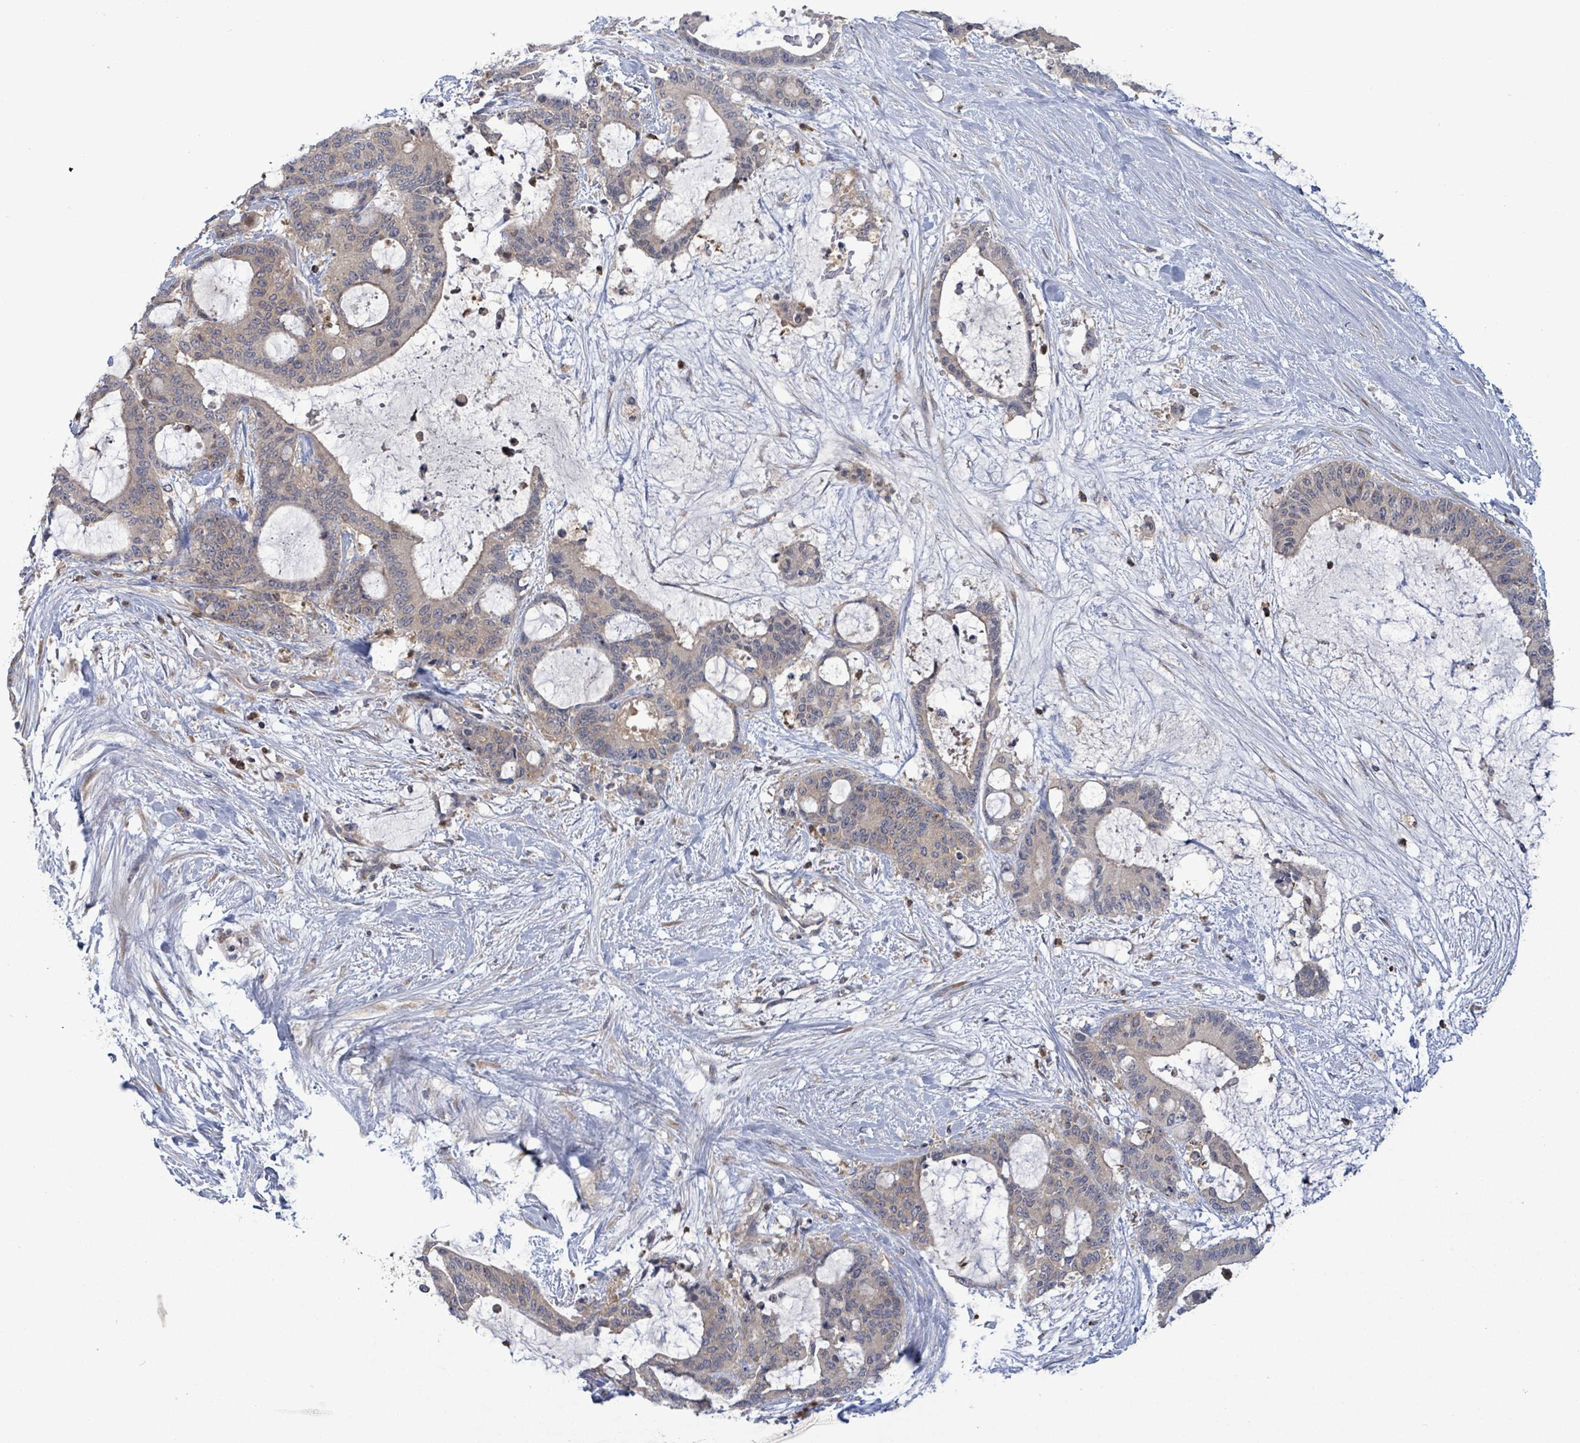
{"staining": {"intensity": "weak", "quantity": "<25%", "location": "cytoplasmic/membranous"}, "tissue": "liver cancer", "cell_type": "Tumor cells", "image_type": "cancer", "snomed": [{"axis": "morphology", "description": "Normal tissue, NOS"}, {"axis": "morphology", "description": "Cholangiocarcinoma"}, {"axis": "topography", "description": "Liver"}, {"axis": "topography", "description": "Peripheral nerve tissue"}], "caption": "Immunohistochemistry of liver cancer displays no expression in tumor cells. (IHC, brightfield microscopy, high magnification).", "gene": "SERPINE3", "patient": {"sex": "female", "age": 73}}